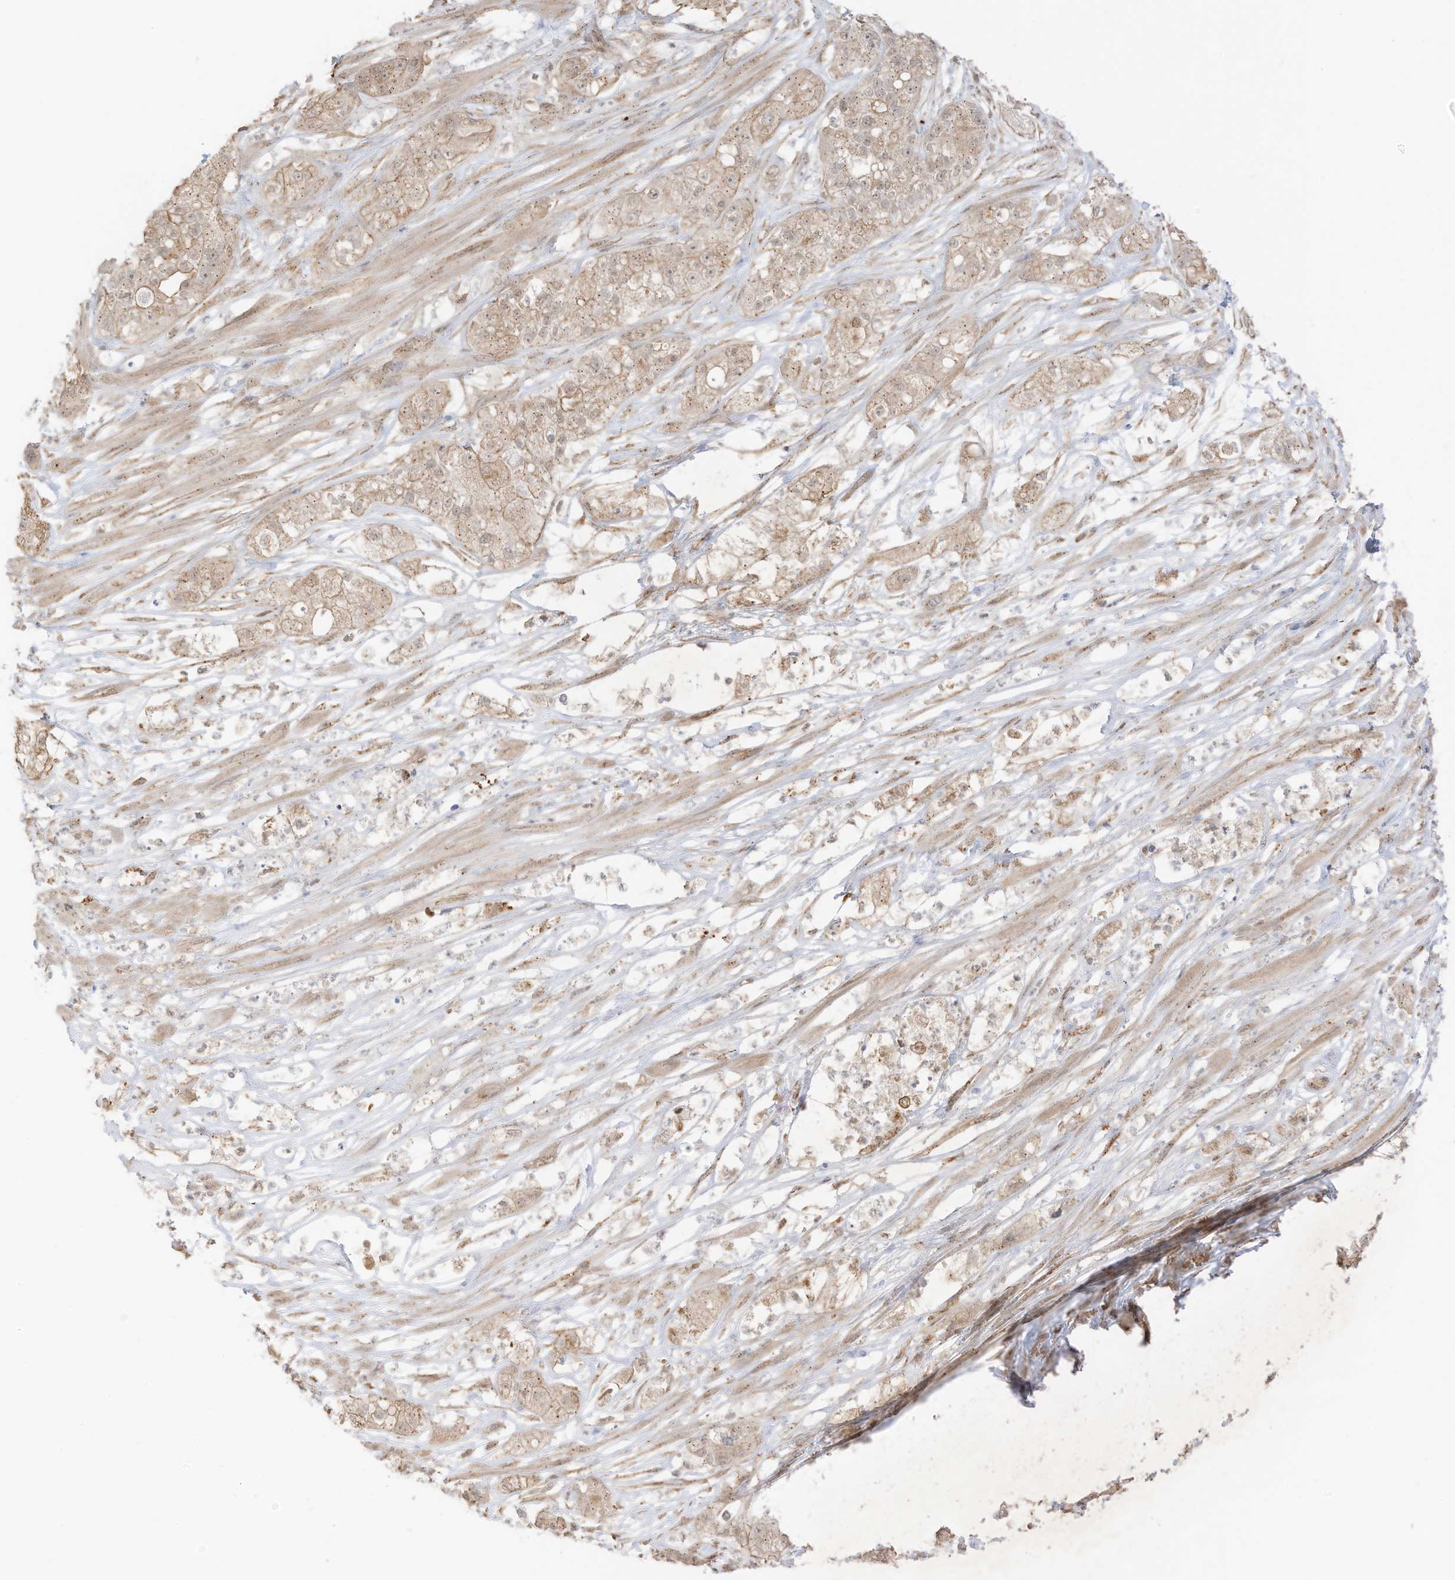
{"staining": {"intensity": "weak", "quantity": "25%-75%", "location": "cytoplasmic/membranous"}, "tissue": "pancreatic cancer", "cell_type": "Tumor cells", "image_type": "cancer", "snomed": [{"axis": "morphology", "description": "Adenocarcinoma, NOS"}, {"axis": "topography", "description": "Pancreas"}], "caption": "Pancreatic adenocarcinoma stained with a protein marker demonstrates weak staining in tumor cells.", "gene": "N4BP3", "patient": {"sex": "female", "age": 78}}